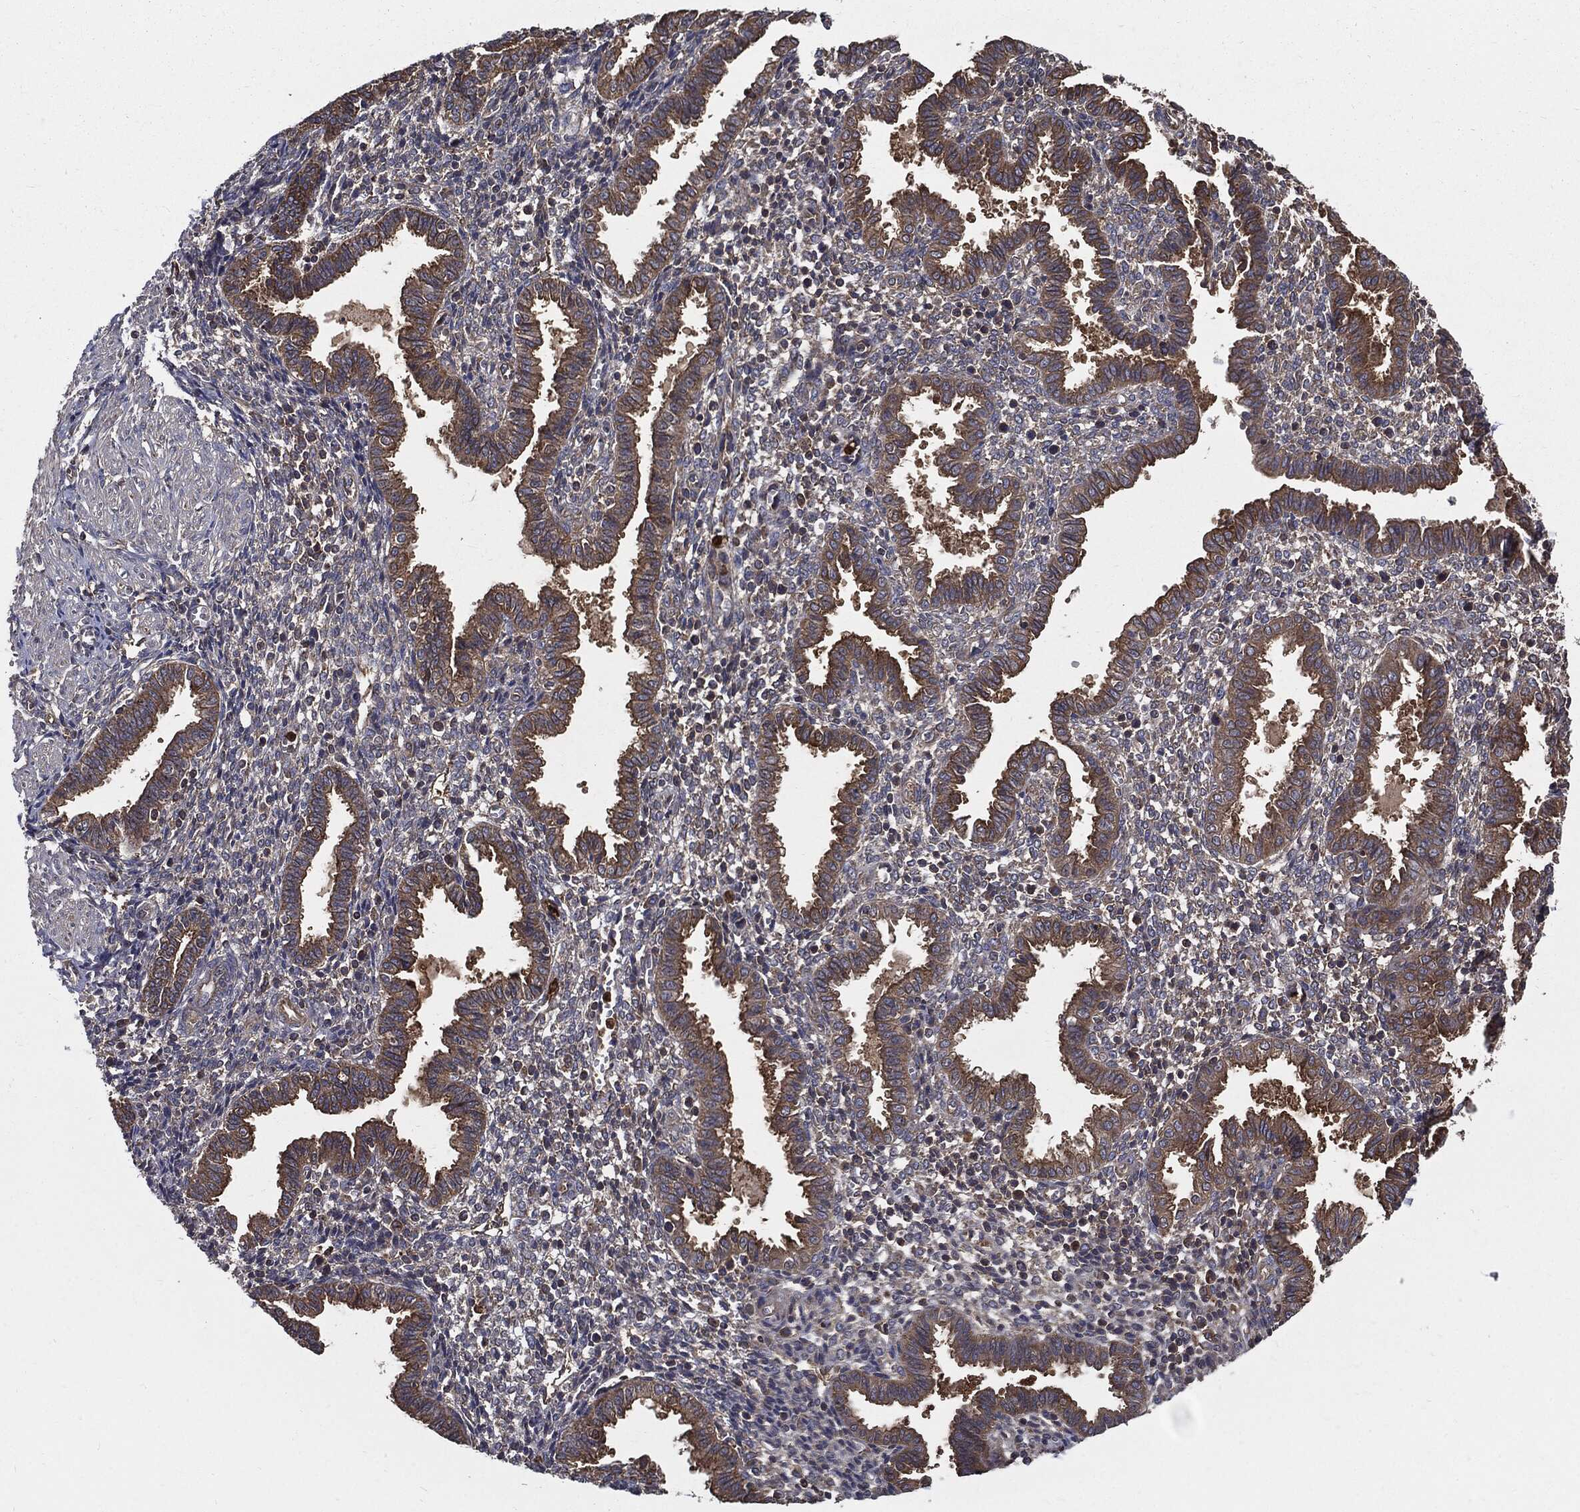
{"staining": {"intensity": "negative", "quantity": "none", "location": "none"}, "tissue": "endometrium", "cell_type": "Cells in endometrial stroma", "image_type": "normal", "snomed": [{"axis": "morphology", "description": "Normal tissue, NOS"}, {"axis": "topography", "description": "Endometrium"}], "caption": "Cells in endometrial stroma are negative for brown protein staining in benign endometrium. (DAB (3,3'-diaminobenzidine) immunohistochemistry (IHC) with hematoxylin counter stain).", "gene": "PDCD6IP", "patient": {"sex": "female", "age": 37}}